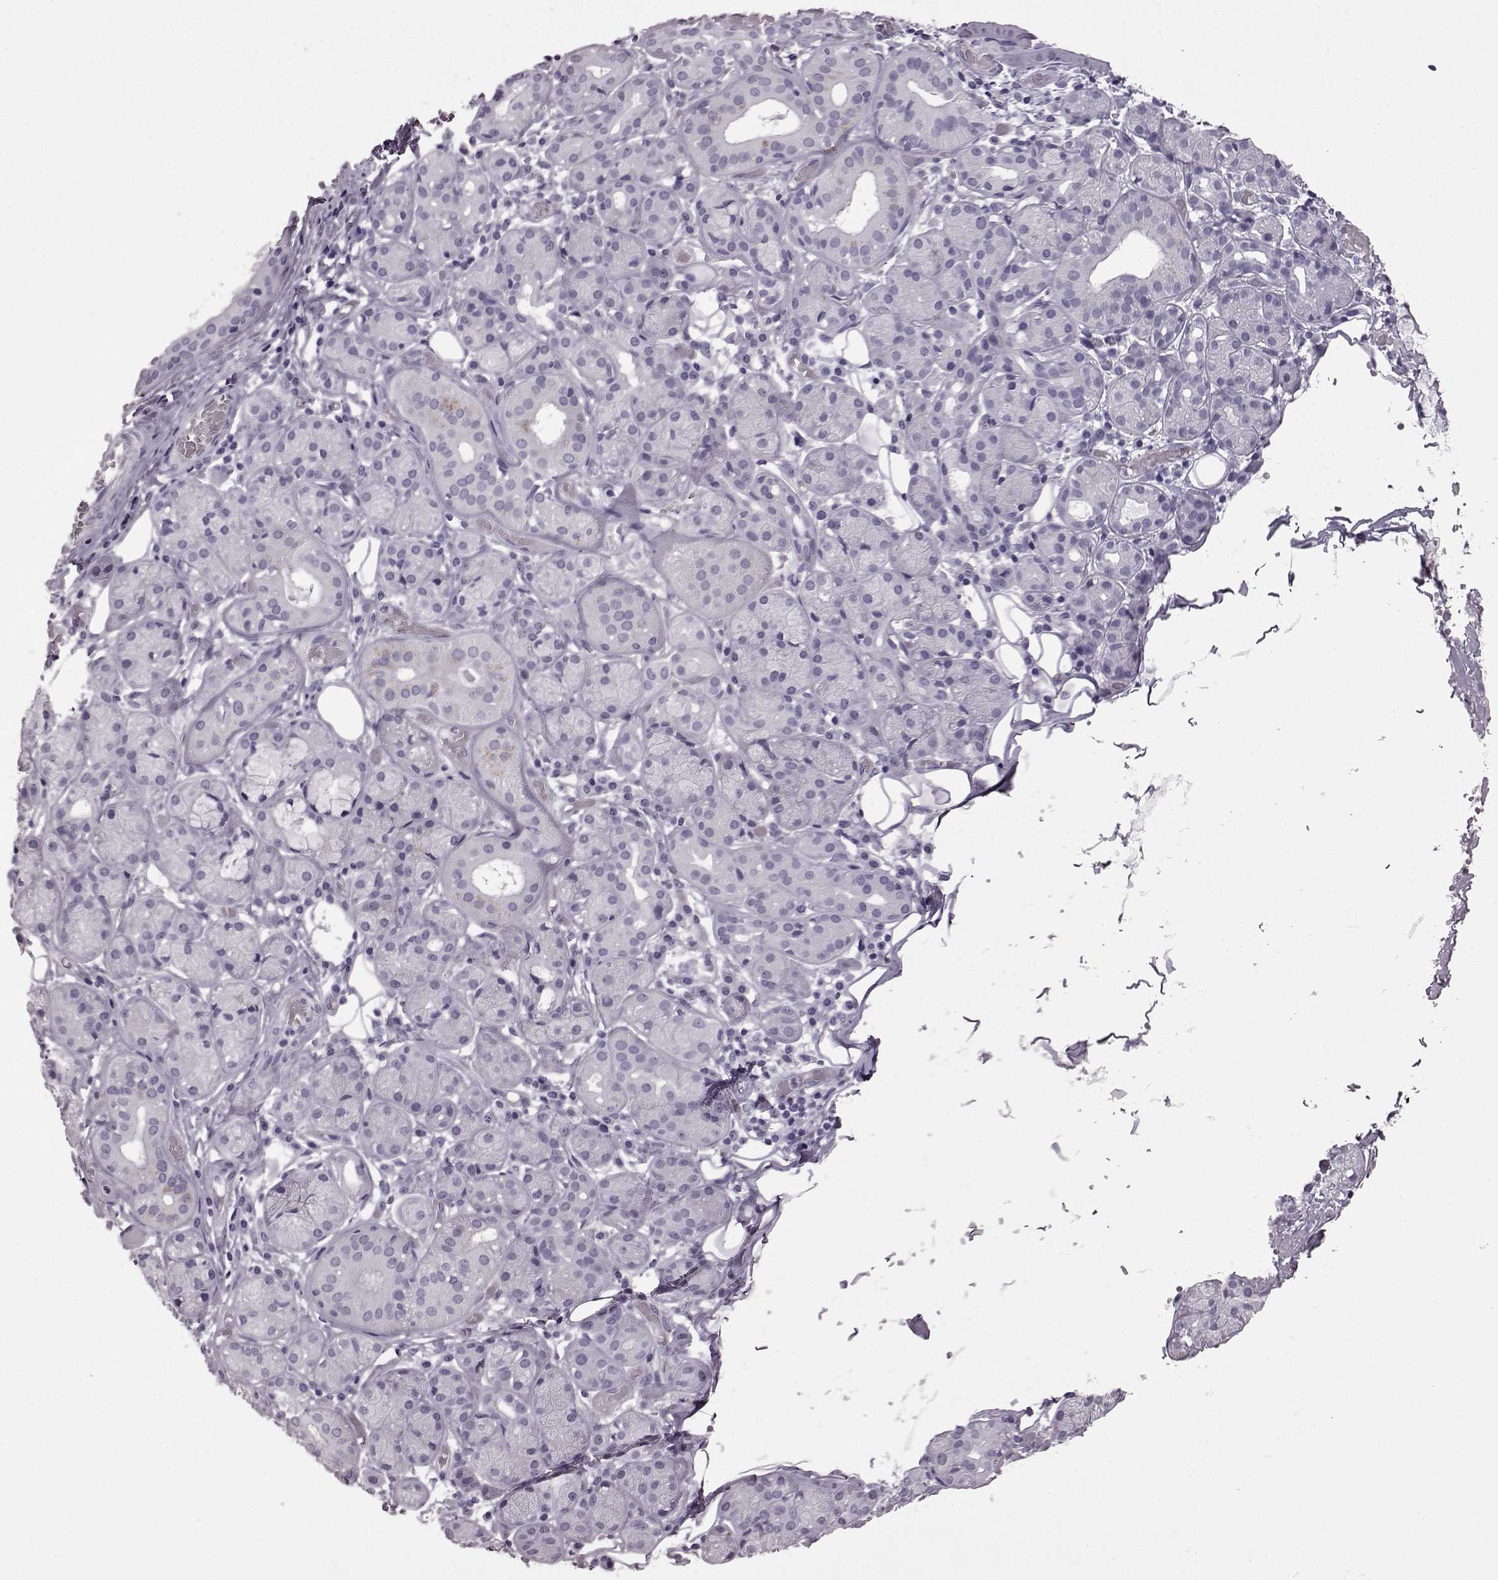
{"staining": {"intensity": "negative", "quantity": "none", "location": "none"}, "tissue": "salivary gland", "cell_type": "Glandular cells", "image_type": "normal", "snomed": [{"axis": "morphology", "description": "Normal tissue, NOS"}, {"axis": "topography", "description": "Salivary gland"}, {"axis": "topography", "description": "Peripheral nerve tissue"}], "caption": "A micrograph of salivary gland stained for a protein shows no brown staining in glandular cells. The staining was performed using DAB (3,3'-diaminobenzidine) to visualize the protein expression in brown, while the nuclei were stained in blue with hematoxylin (Magnification: 20x).", "gene": "AIPL1", "patient": {"sex": "male", "age": 71}}